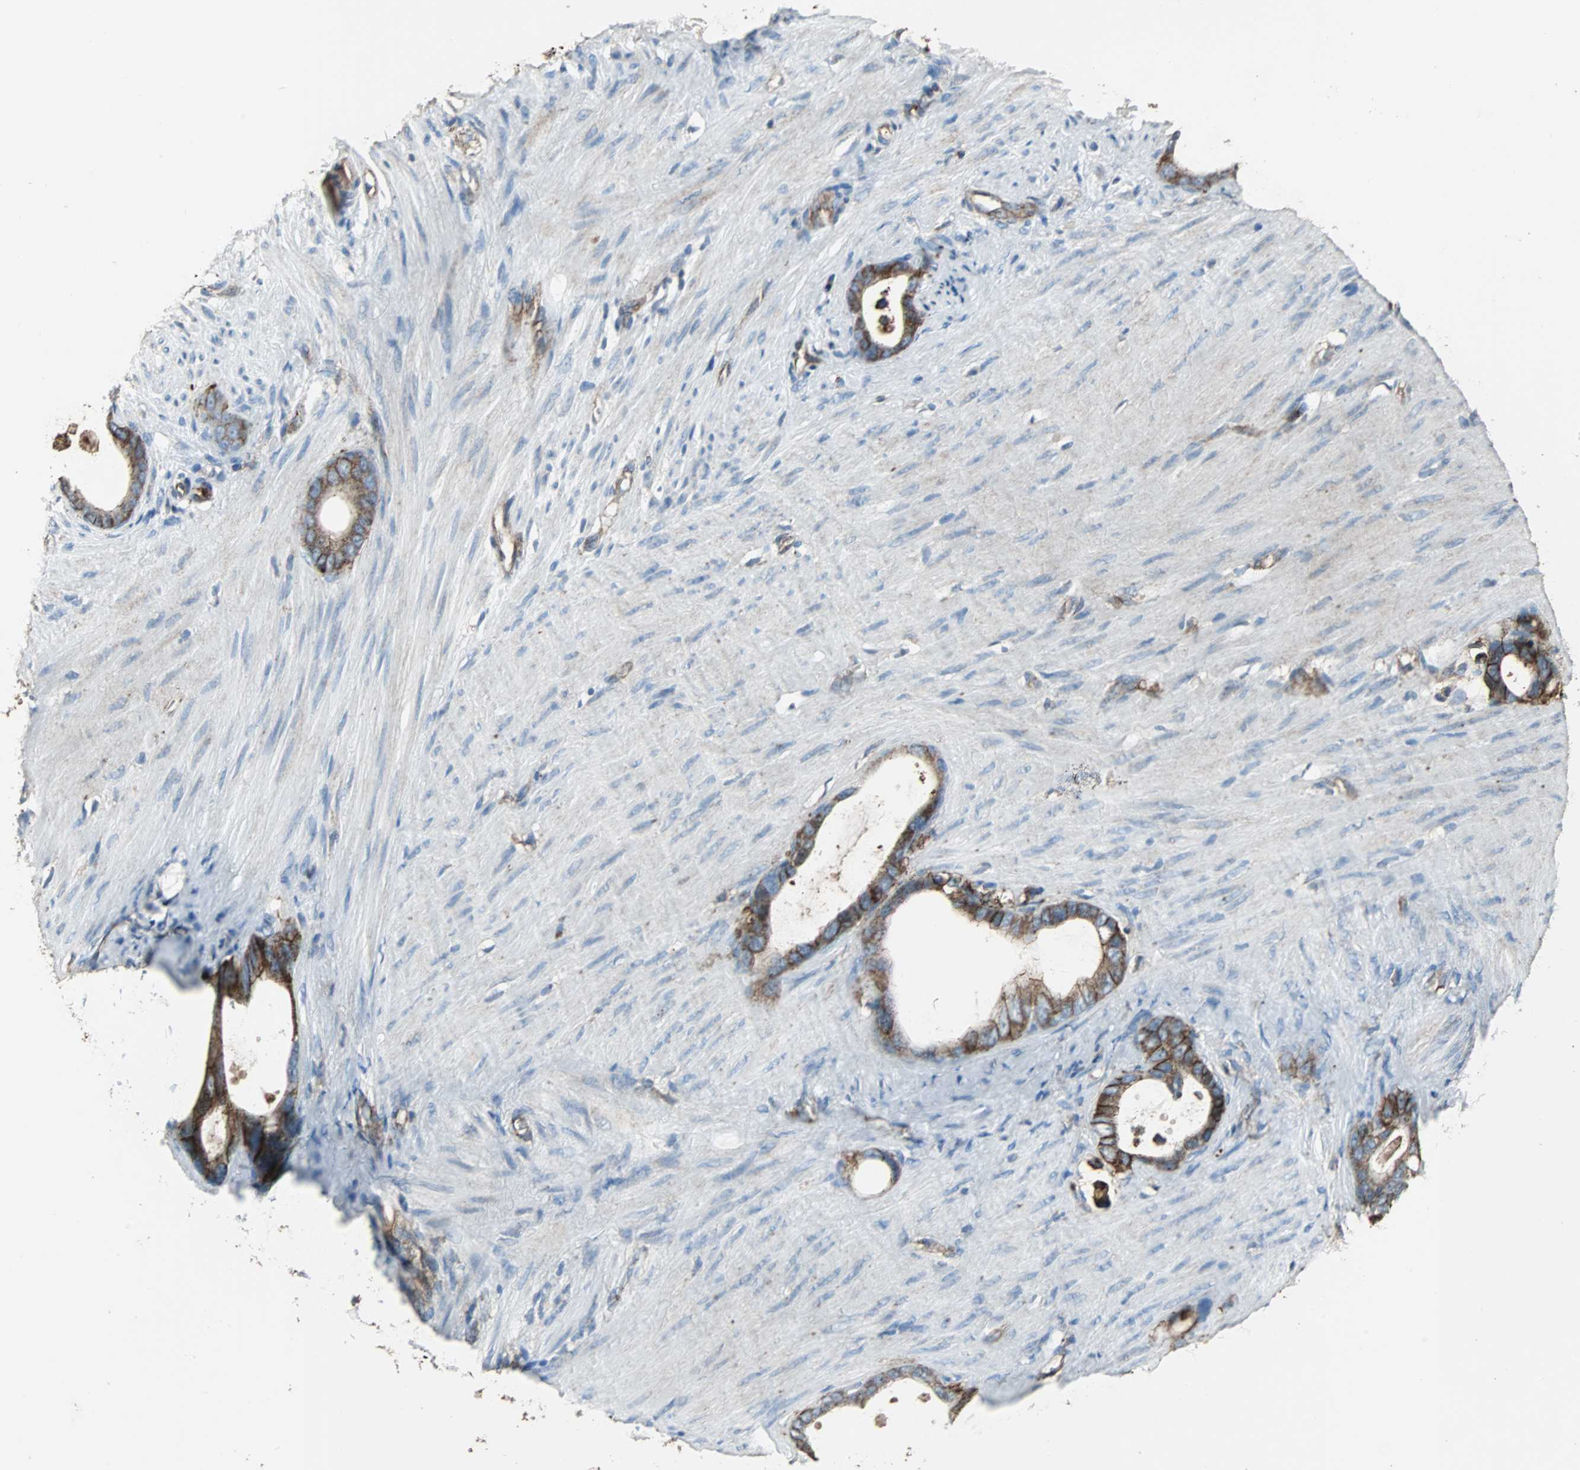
{"staining": {"intensity": "moderate", "quantity": ">75%", "location": "cytoplasmic/membranous"}, "tissue": "stomach cancer", "cell_type": "Tumor cells", "image_type": "cancer", "snomed": [{"axis": "morphology", "description": "Adenocarcinoma, NOS"}, {"axis": "topography", "description": "Stomach"}], "caption": "DAB immunohistochemical staining of adenocarcinoma (stomach) shows moderate cytoplasmic/membranous protein expression in approximately >75% of tumor cells. (DAB (3,3'-diaminobenzidine) IHC with brightfield microscopy, high magnification).", "gene": "F11R", "patient": {"sex": "female", "age": 75}}